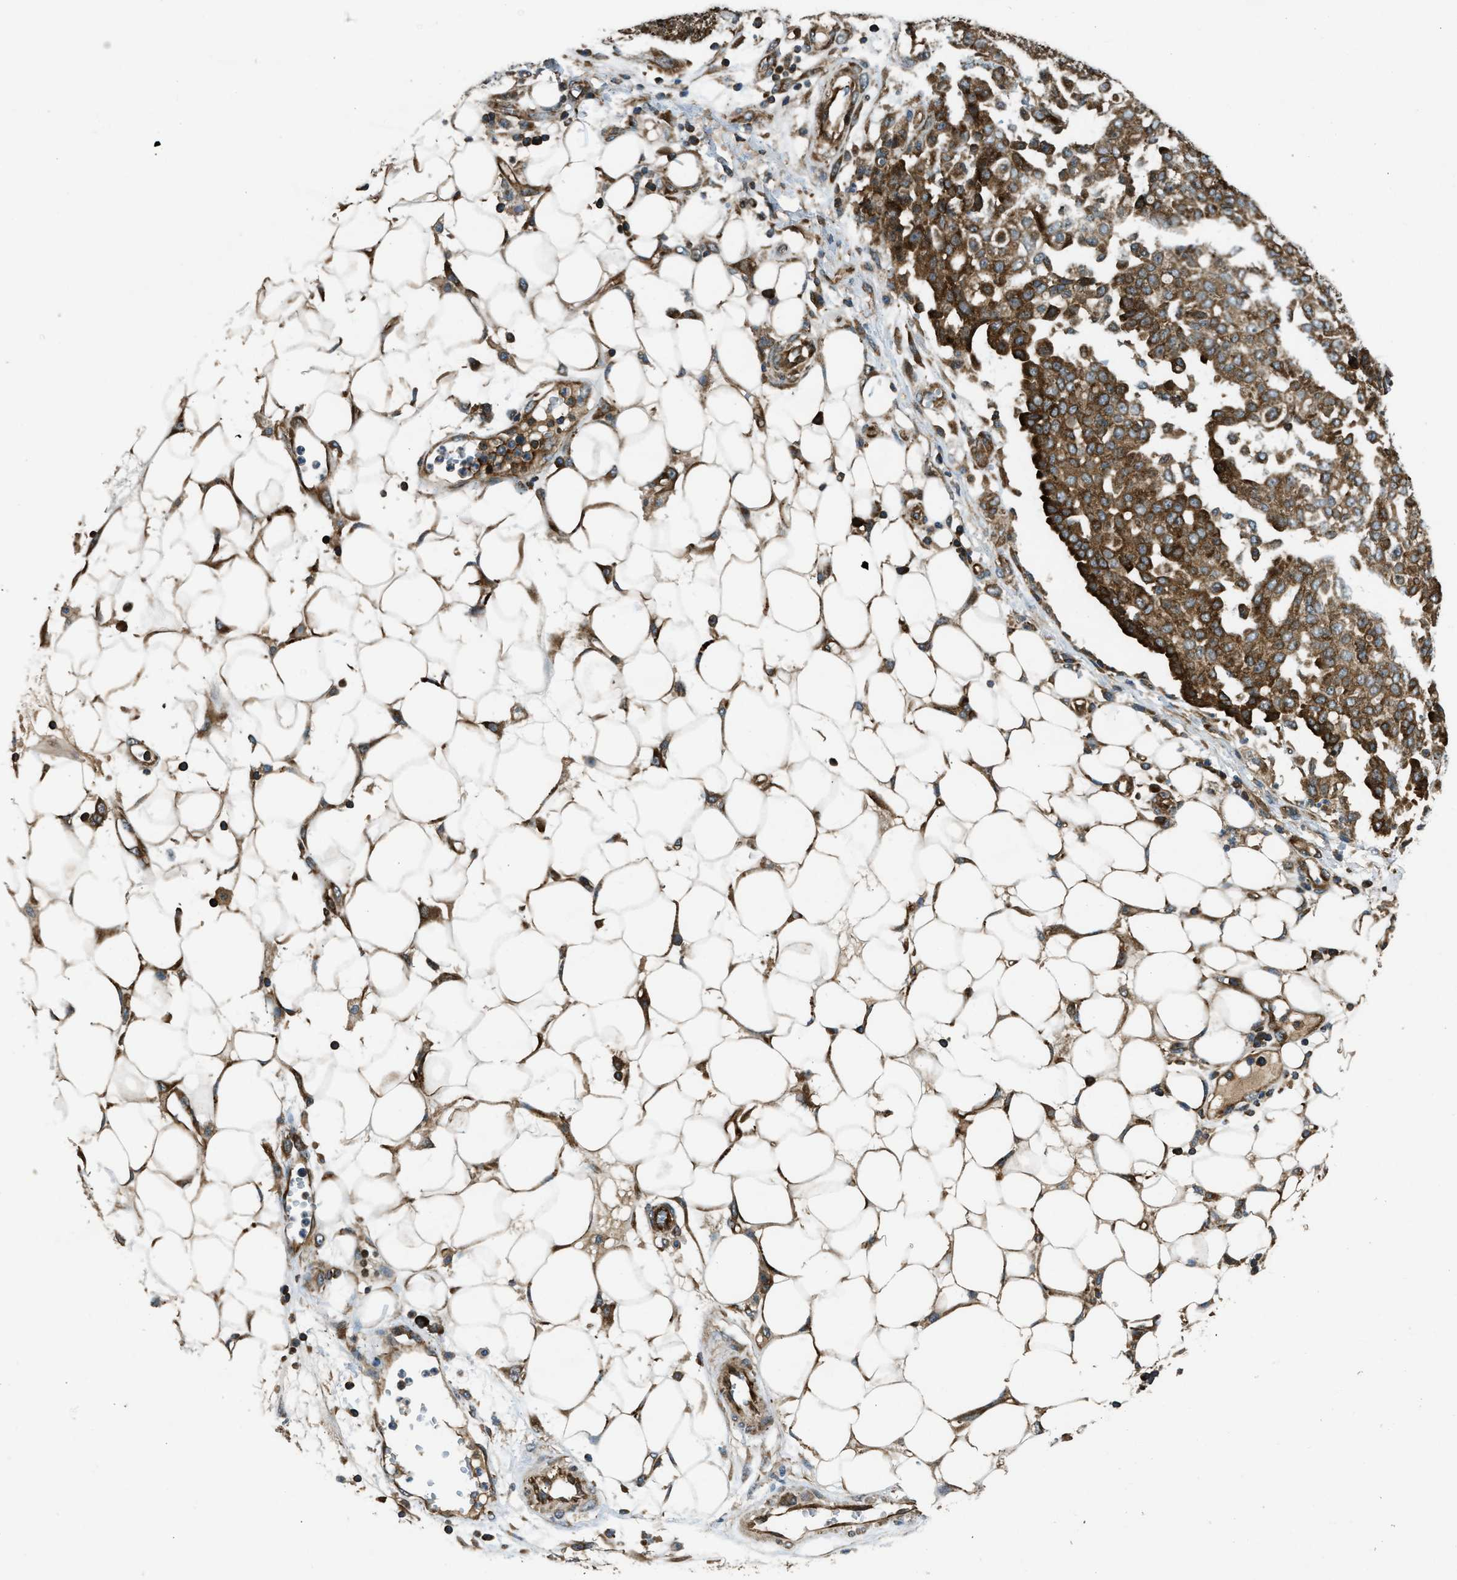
{"staining": {"intensity": "moderate", "quantity": ">75%", "location": "cytoplasmic/membranous"}, "tissue": "ovarian cancer", "cell_type": "Tumor cells", "image_type": "cancer", "snomed": [{"axis": "morphology", "description": "Cystadenocarcinoma, serous, NOS"}, {"axis": "topography", "description": "Soft tissue"}, {"axis": "topography", "description": "Ovary"}], "caption": "IHC (DAB) staining of human ovarian cancer (serous cystadenocarcinoma) demonstrates moderate cytoplasmic/membranous protein expression in approximately >75% of tumor cells.", "gene": "RASGRF2", "patient": {"sex": "female", "age": 57}}